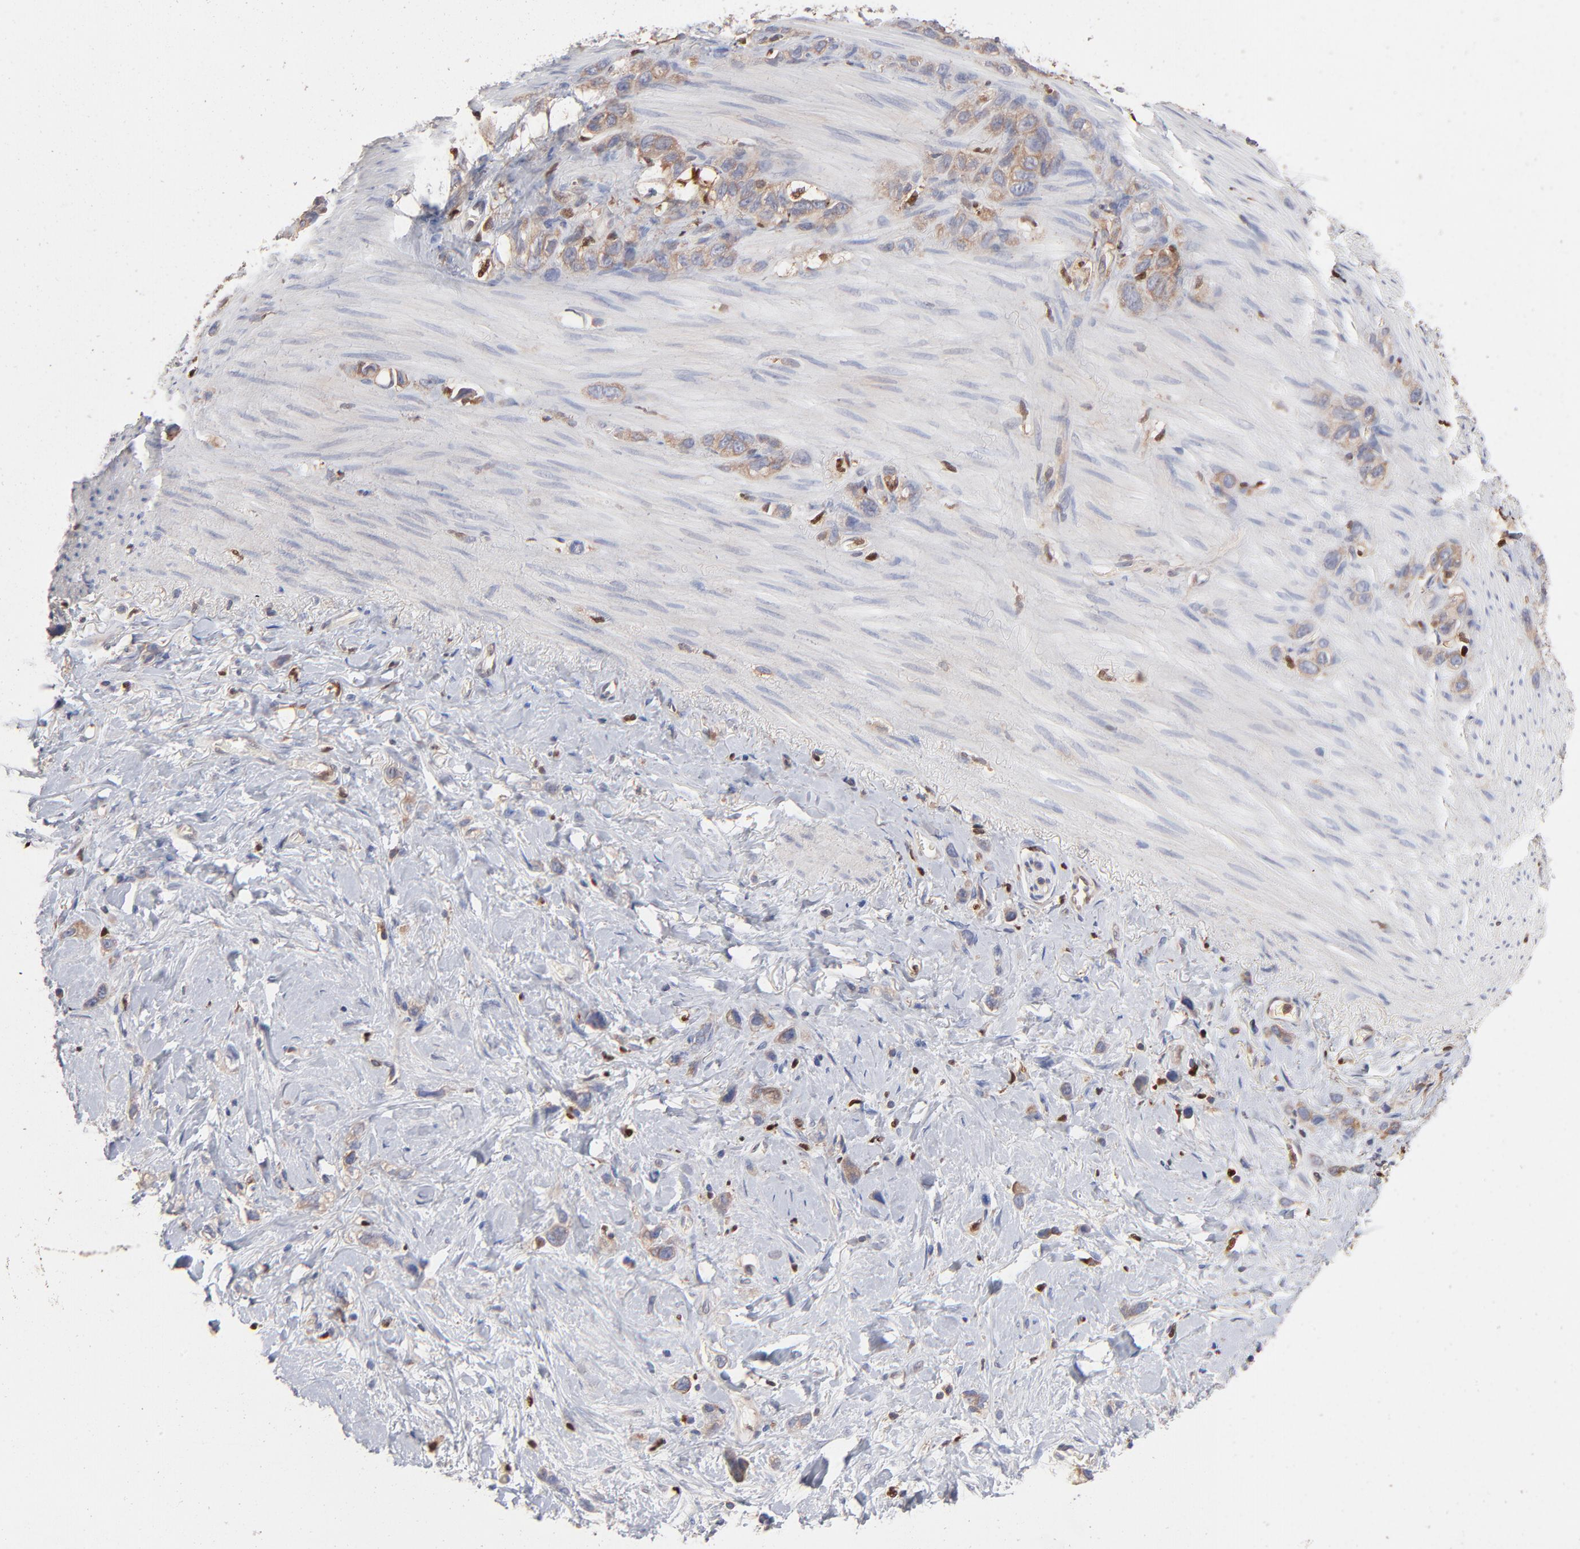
{"staining": {"intensity": "weak", "quantity": ">75%", "location": "cytoplasmic/membranous"}, "tissue": "stomach cancer", "cell_type": "Tumor cells", "image_type": "cancer", "snomed": [{"axis": "morphology", "description": "Normal tissue, NOS"}, {"axis": "morphology", "description": "Adenocarcinoma, NOS"}, {"axis": "morphology", "description": "Adenocarcinoma, High grade"}, {"axis": "topography", "description": "Stomach, upper"}, {"axis": "topography", "description": "Stomach"}], "caption": "Immunohistochemistry (DAB) staining of human stomach cancer exhibits weak cytoplasmic/membranous protein positivity in approximately >75% of tumor cells.", "gene": "ARHGEF6", "patient": {"sex": "female", "age": 65}}